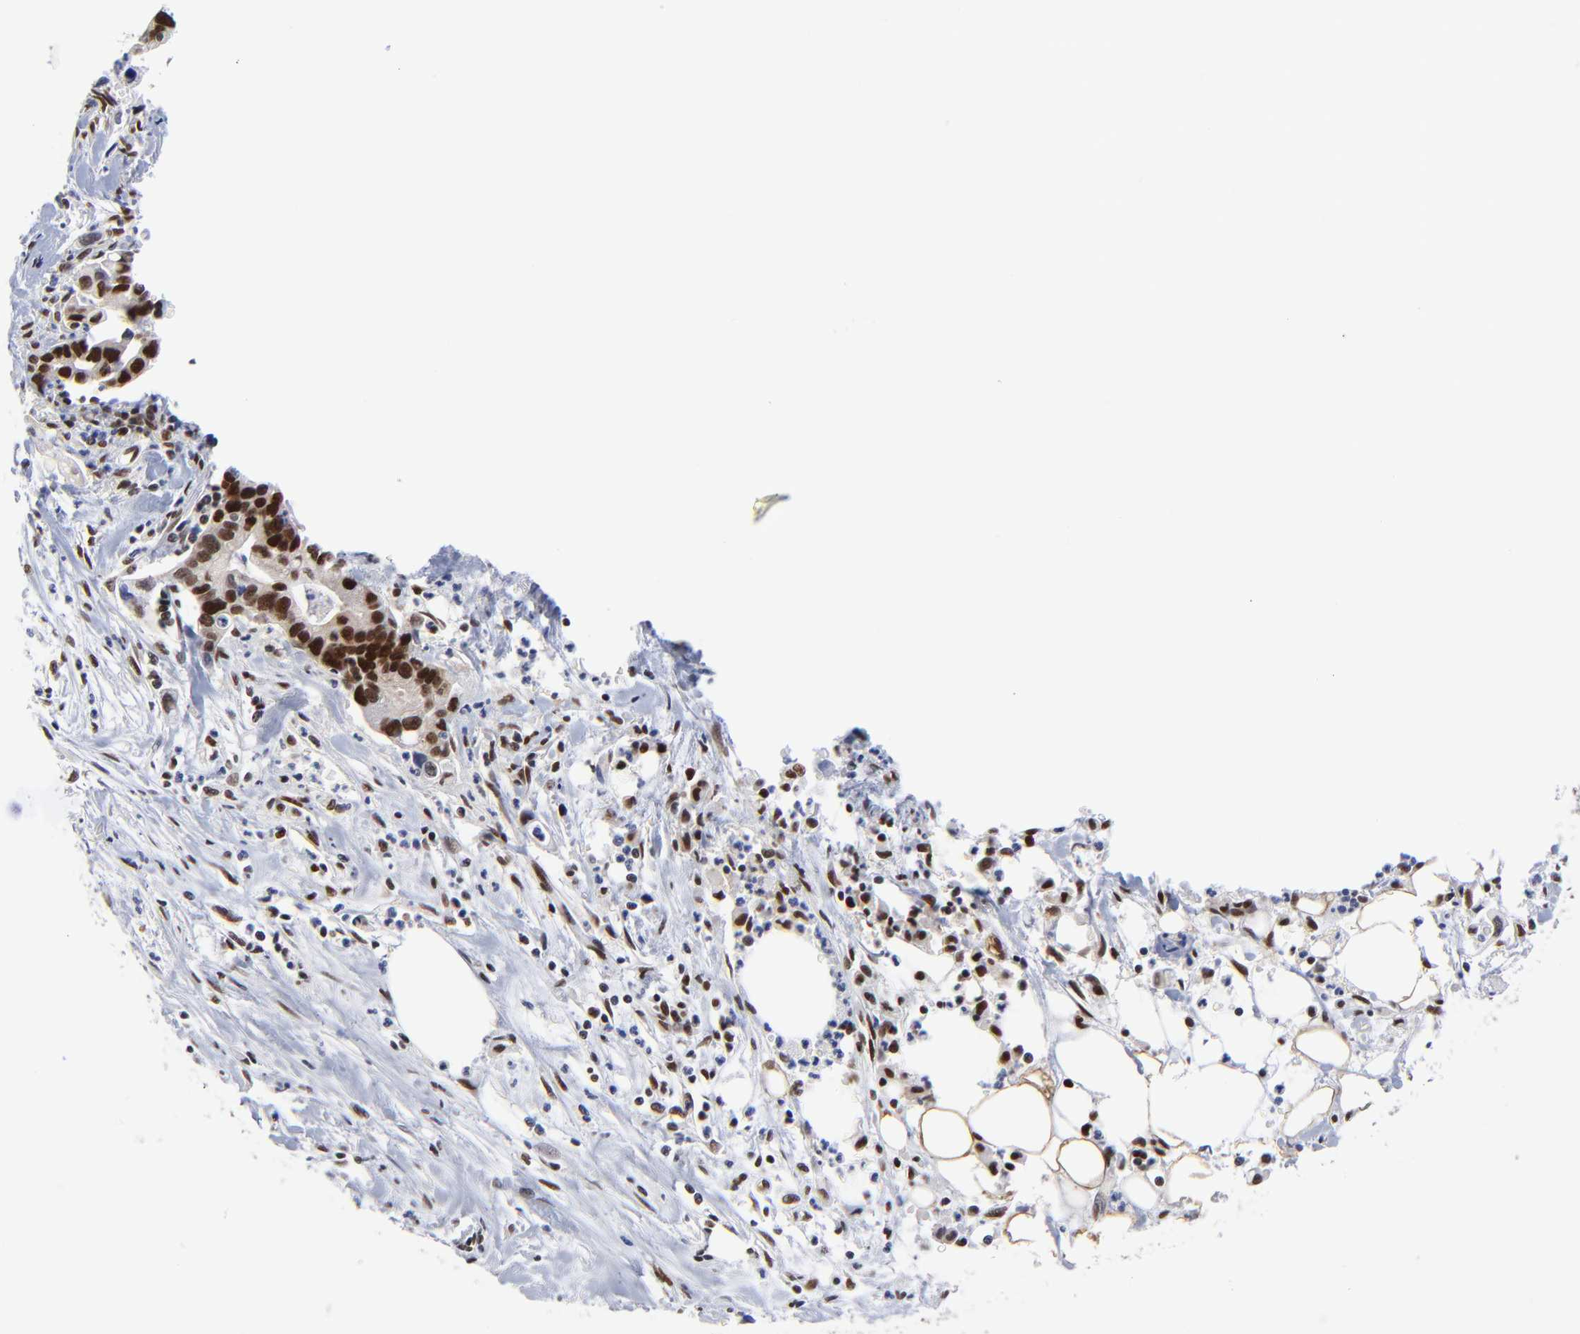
{"staining": {"intensity": "strong", "quantity": ">75%", "location": "nuclear"}, "tissue": "pancreatic cancer", "cell_type": "Tumor cells", "image_type": "cancer", "snomed": [{"axis": "morphology", "description": "Adenocarcinoma, NOS"}, {"axis": "topography", "description": "Pancreas"}], "caption": "A histopathology image showing strong nuclear positivity in approximately >75% of tumor cells in pancreatic adenocarcinoma, as visualized by brown immunohistochemical staining.", "gene": "ZMYM3", "patient": {"sex": "male", "age": 70}}